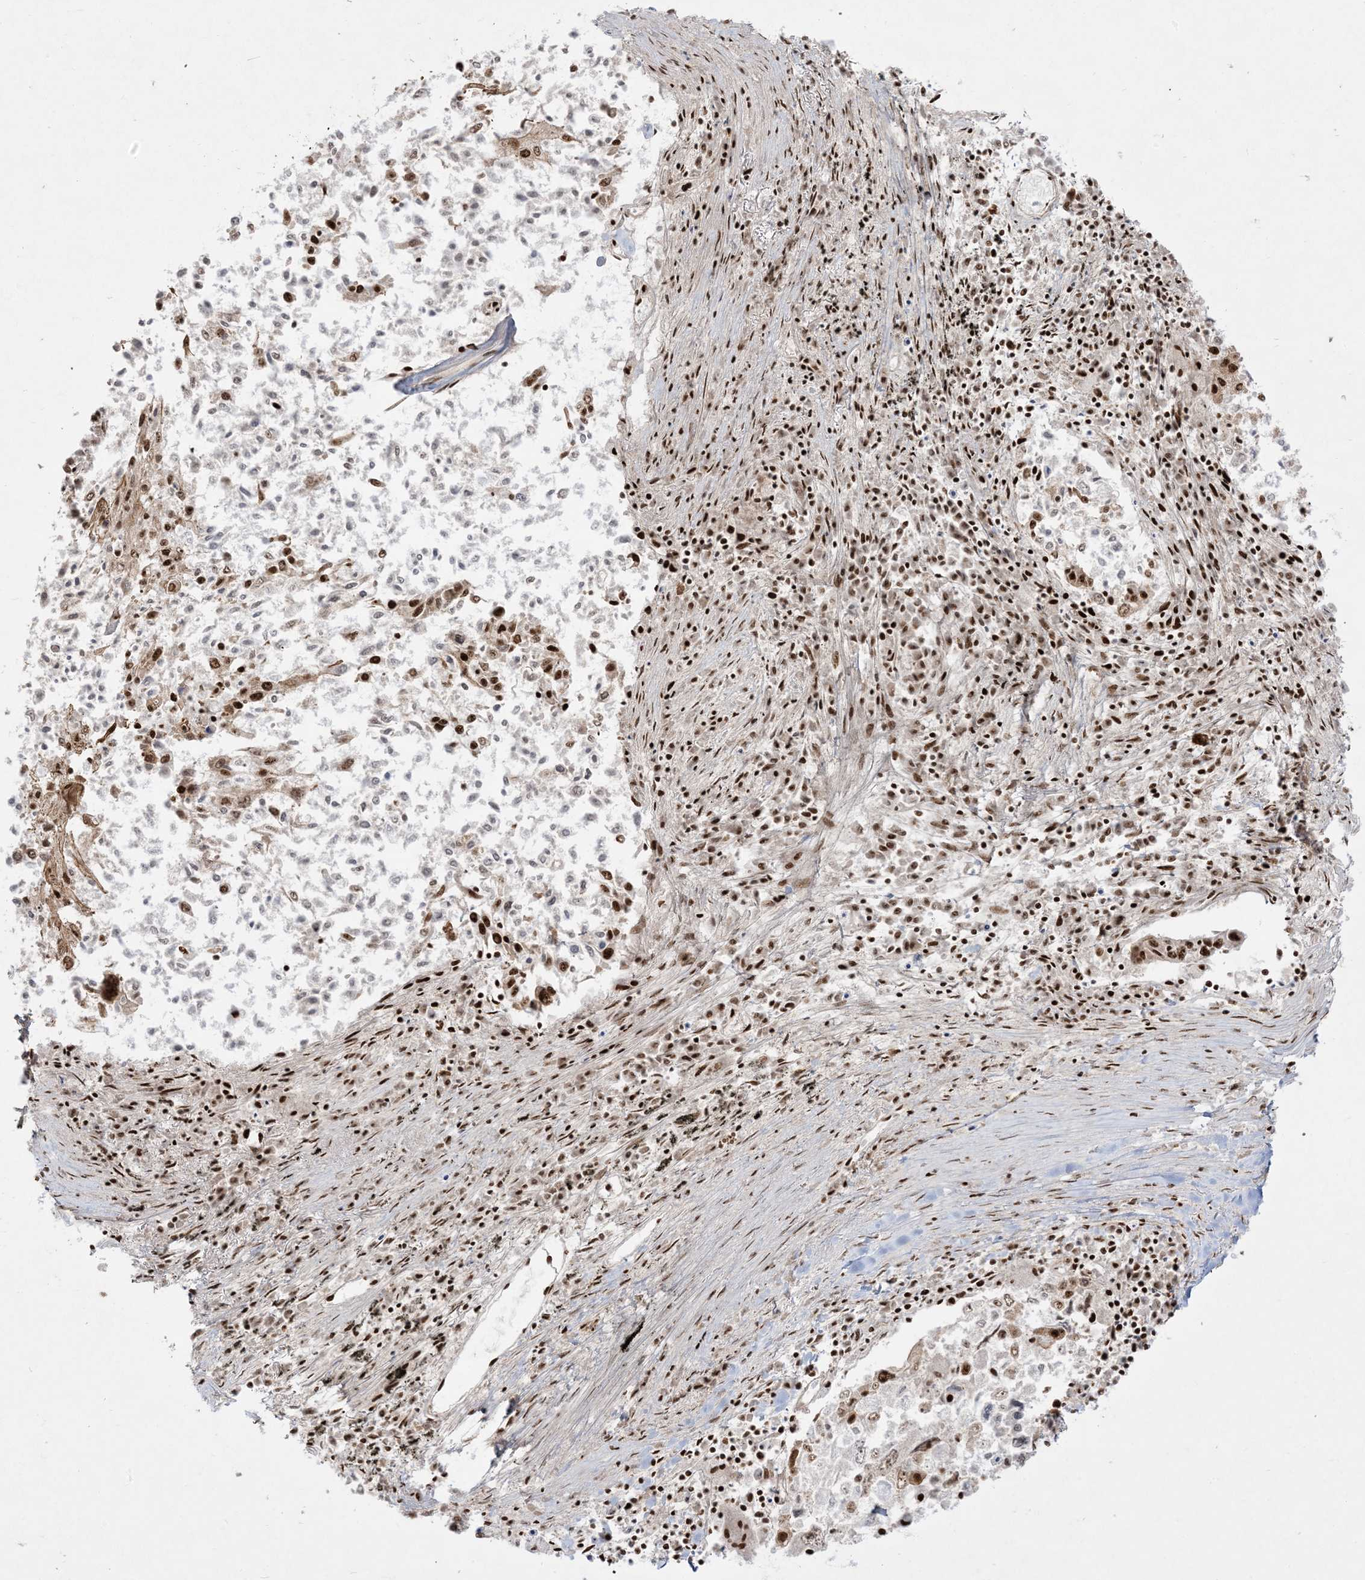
{"staining": {"intensity": "strong", "quantity": "<25%", "location": "nuclear"}, "tissue": "lung cancer", "cell_type": "Tumor cells", "image_type": "cancer", "snomed": [{"axis": "morphology", "description": "Squamous cell carcinoma, NOS"}, {"axis": "topography", "description": "Lung"}], "caption": "Immunohistochemical staining of lung cancer (squamous cell carcinoma) exhibits medium levels of strong nuclear protein staining in about <25% of tumor cells.", "gene": "RBM10", "patient": {"sex": "male", "age": 65}}